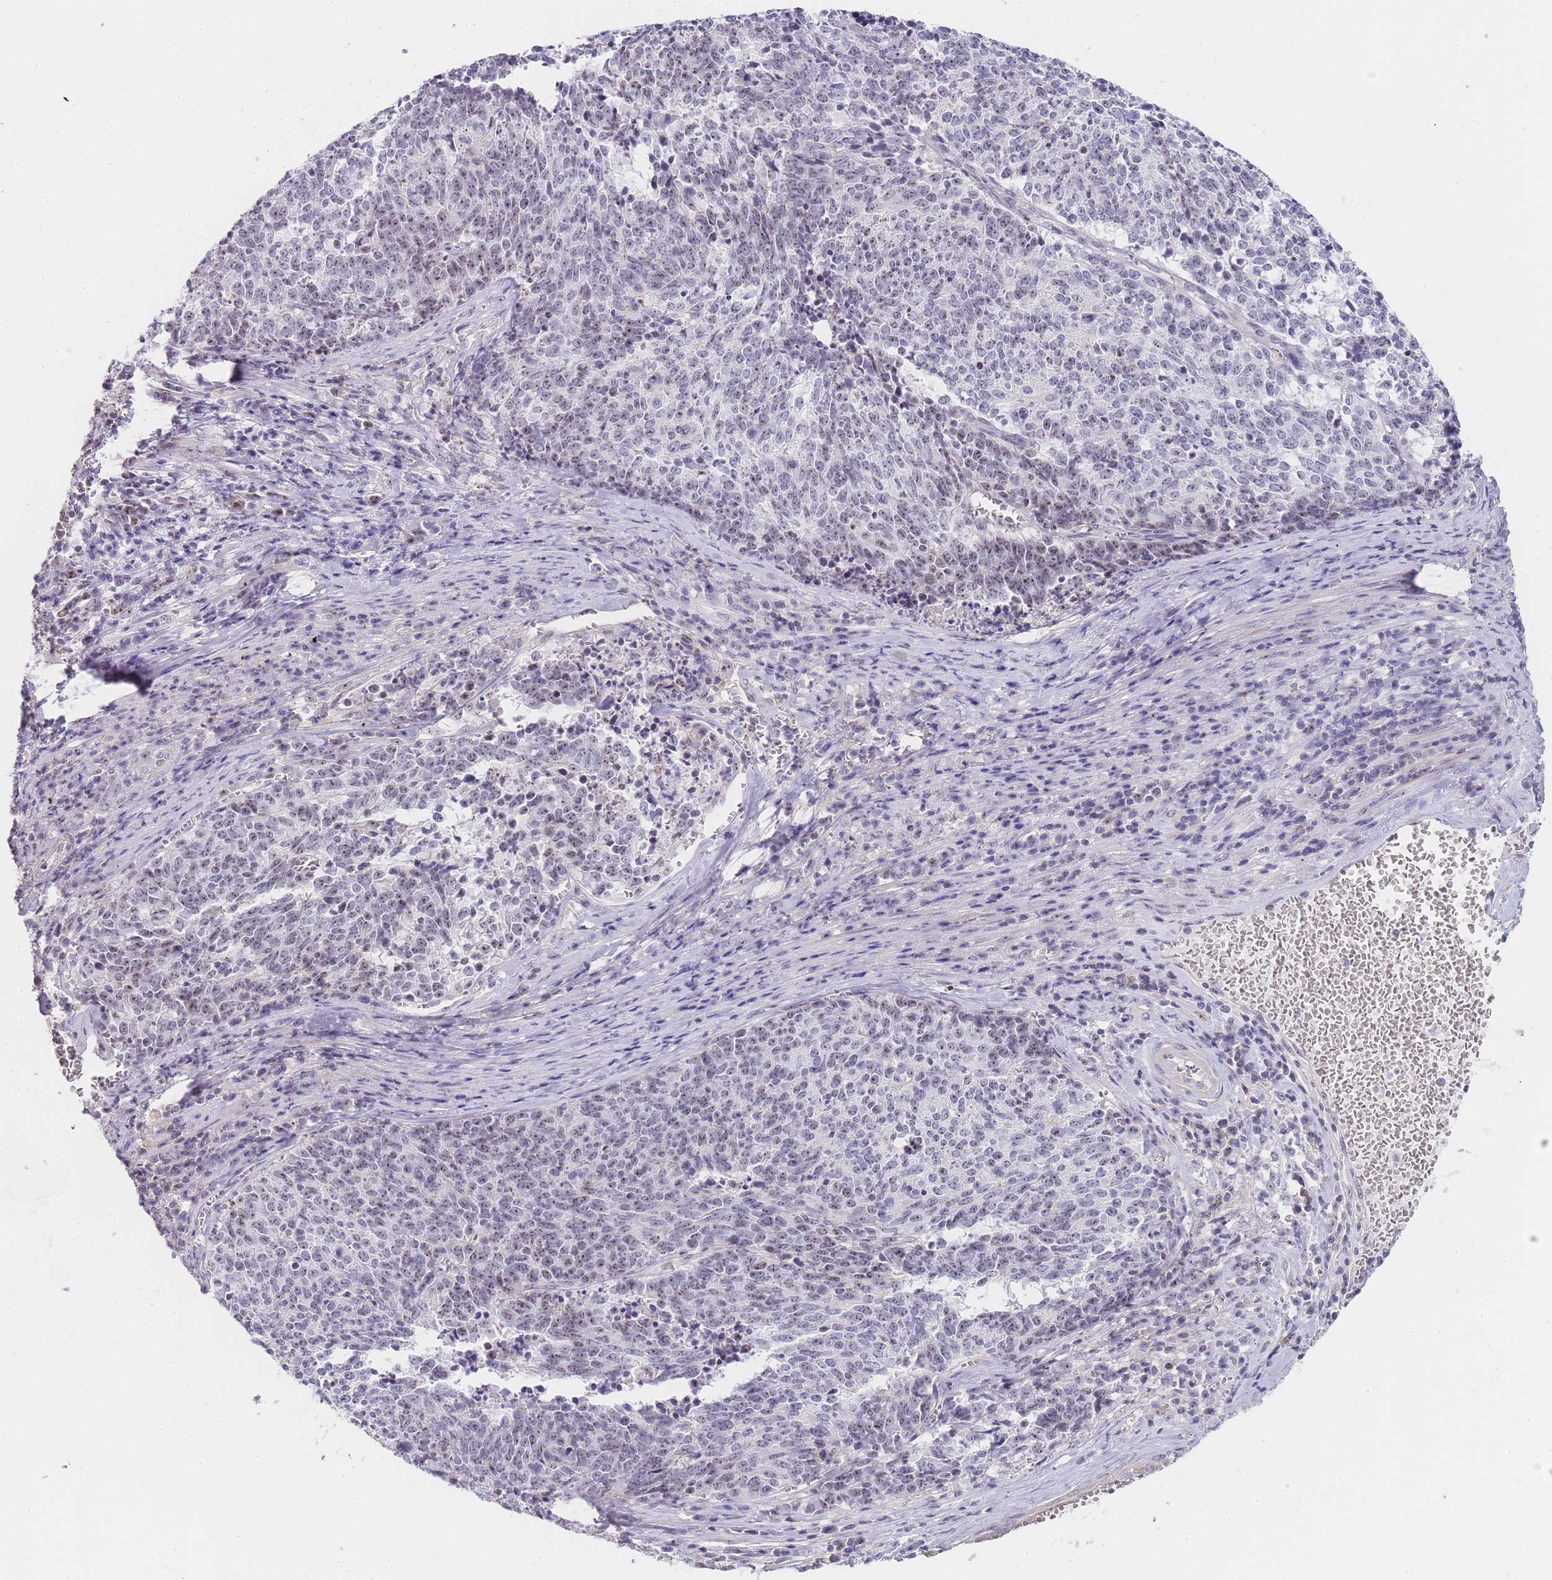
{"staining": {"intensity": "weak", "quantity": ">75%", "location": "nuclear"}, "tissue": "cervical cancer", "cell_type": "Tumor cells", "image_type": "cancer", "snomed": [{"axis": "morphology", "description": "Squamous cell carcinoma, NOS"}, {"axis": "topography", "description": "Cervix"}], "caption": "High-magnification brightfield microscopy of squamous cell carcinoma (cervical) stained with DAB (3,3'-diaminobenzidine) (brown) and counterstained with hematoxylin (blue). tumor cells exhibit weak nuclear staining is appreciated in approximately>75% of cells.", "gene": "NOP14", "patient": {"sex": "female", "age": 29}}